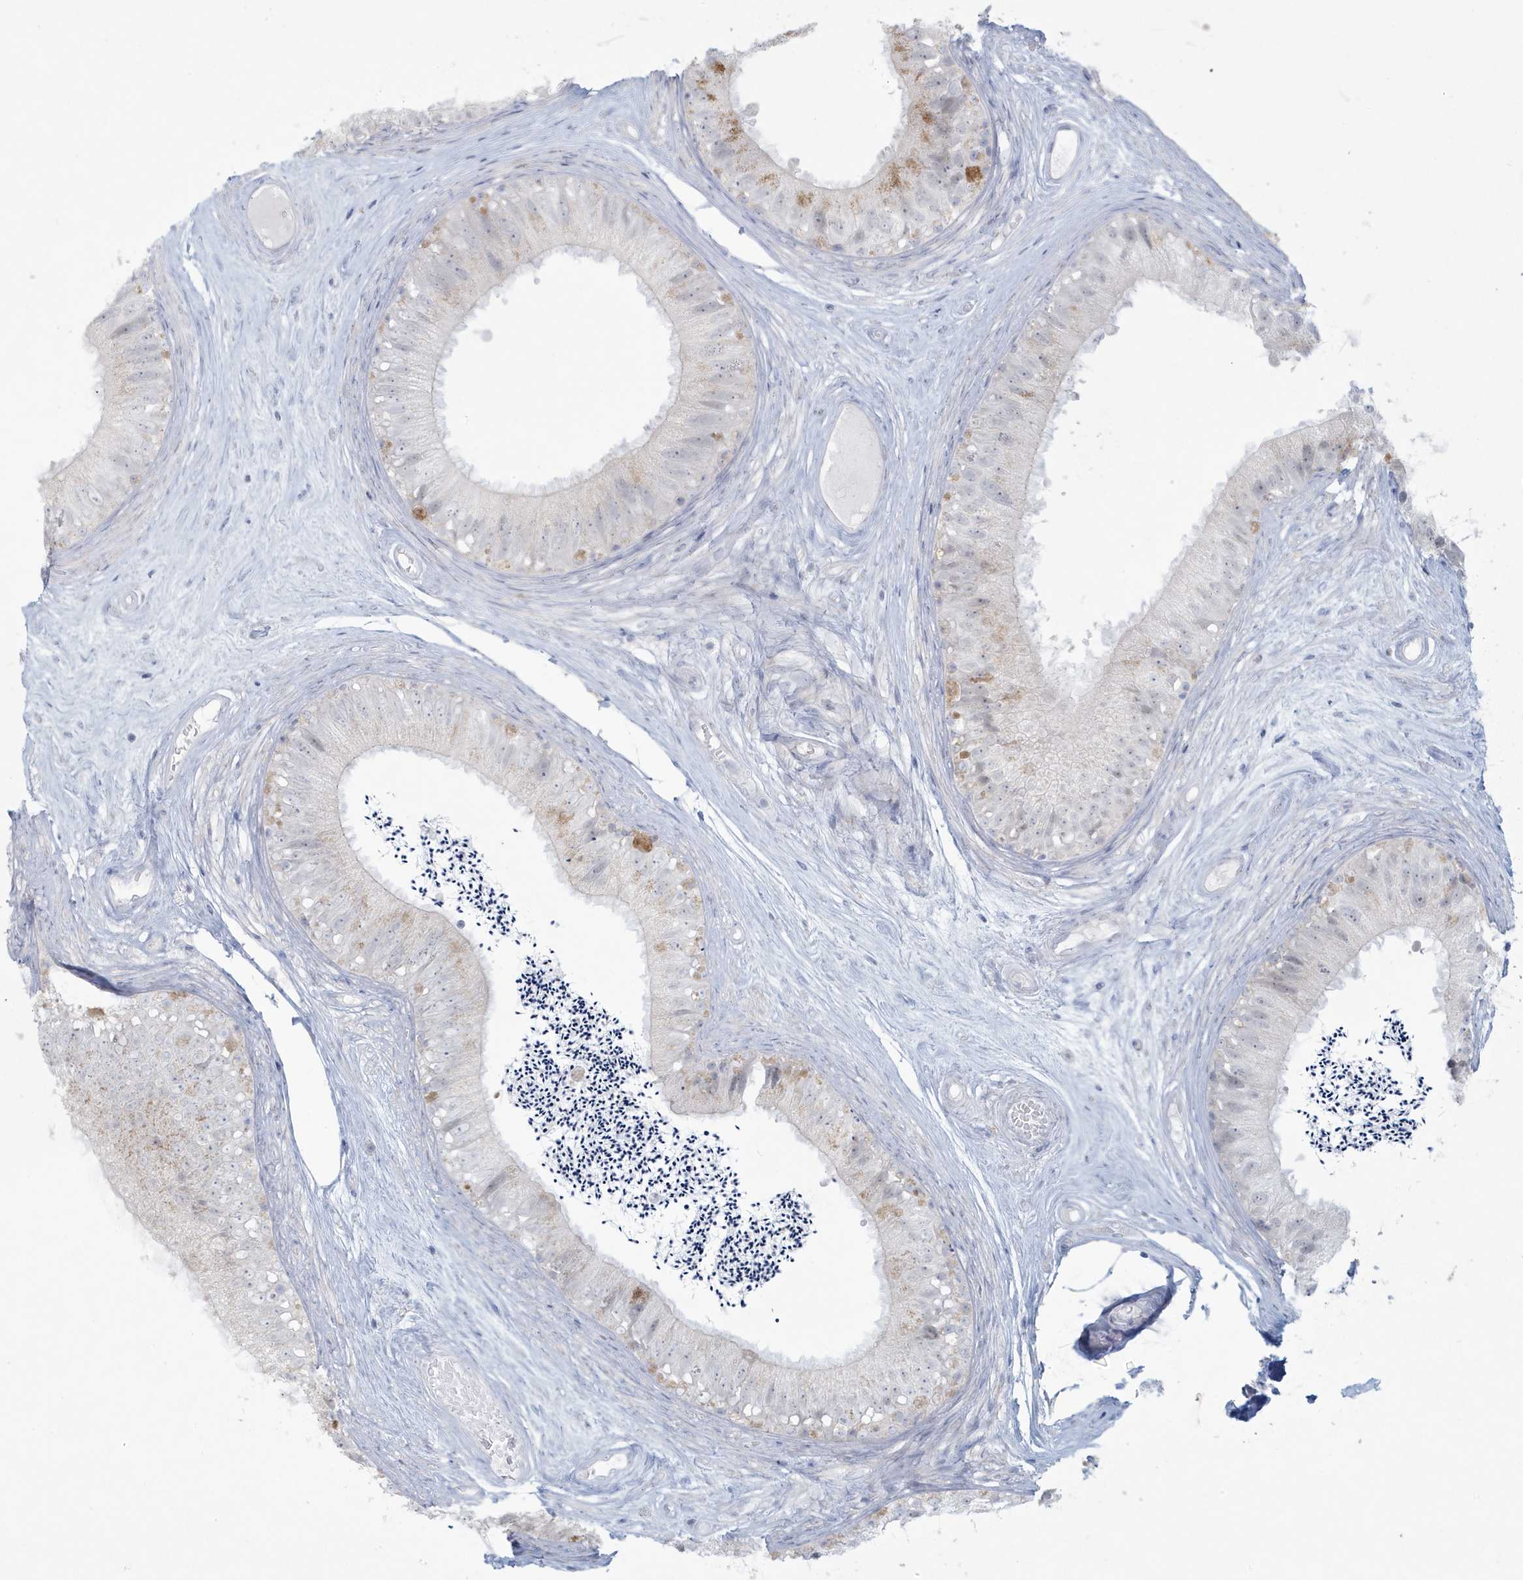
{"staining": {"intensity": "weak", "quantity": "<25%", "location": "cytoplasmic/membranous"}, "tissue": "epididymis", "cell_type": "Glandular cells", "image_type": "normal", "snomed": [{"axis": "morphology", "description": "Normal tissue, NOS"}, {"axis": "topography", "description": "Epididymis"}], "caption": "Photomicrograph shows no significant protein expression in glandular cells of normal epididymis. (Stains: DAB (3,3'-diaminobenzidine) immunohistochemistry (IHC) with hematoxylin counter stain, Microscopy: brightfield microscopy at high magnification).", "gene": "HERC6", "patient": {"sex": "male", "age": 77}}